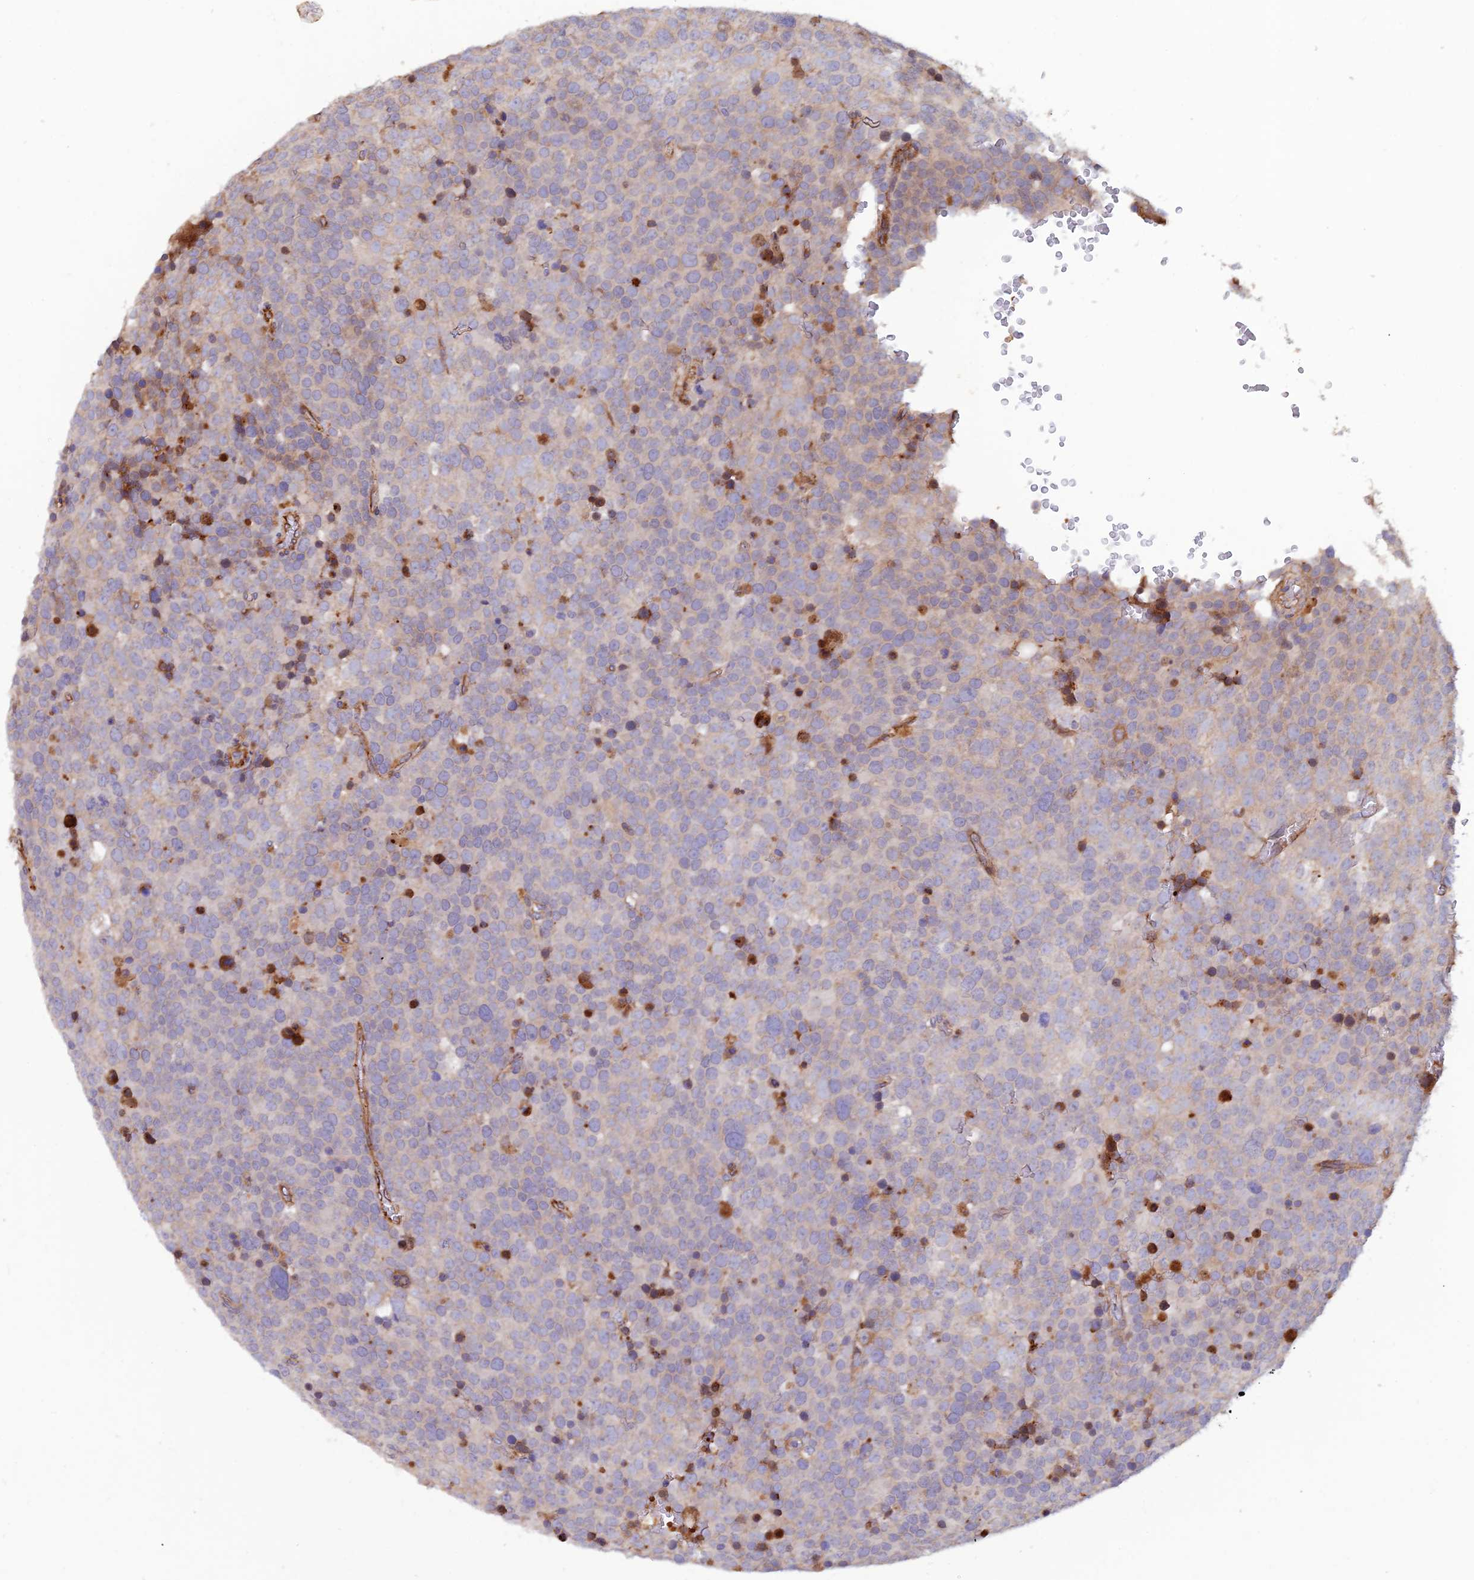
{"staining": {"intensity": "negative", "quantity": "none", "location": "none"}, "tissue": "testis cancer", "cell_type": "Tumor cells", "image_type": "cancer", "snomed": [{"axis": "morphology", "description": "Seminoma, NOS"}, {"axis": "topography", "description": "Testis"}], "caption": "A high-resolution histopathology image shows immunohistochemistry (IHC) staining of testis seminoma, which displays no significant staining in tumor cells.", "gene": "GMCL1", "patient": {"sex": "male", "age": 71}}